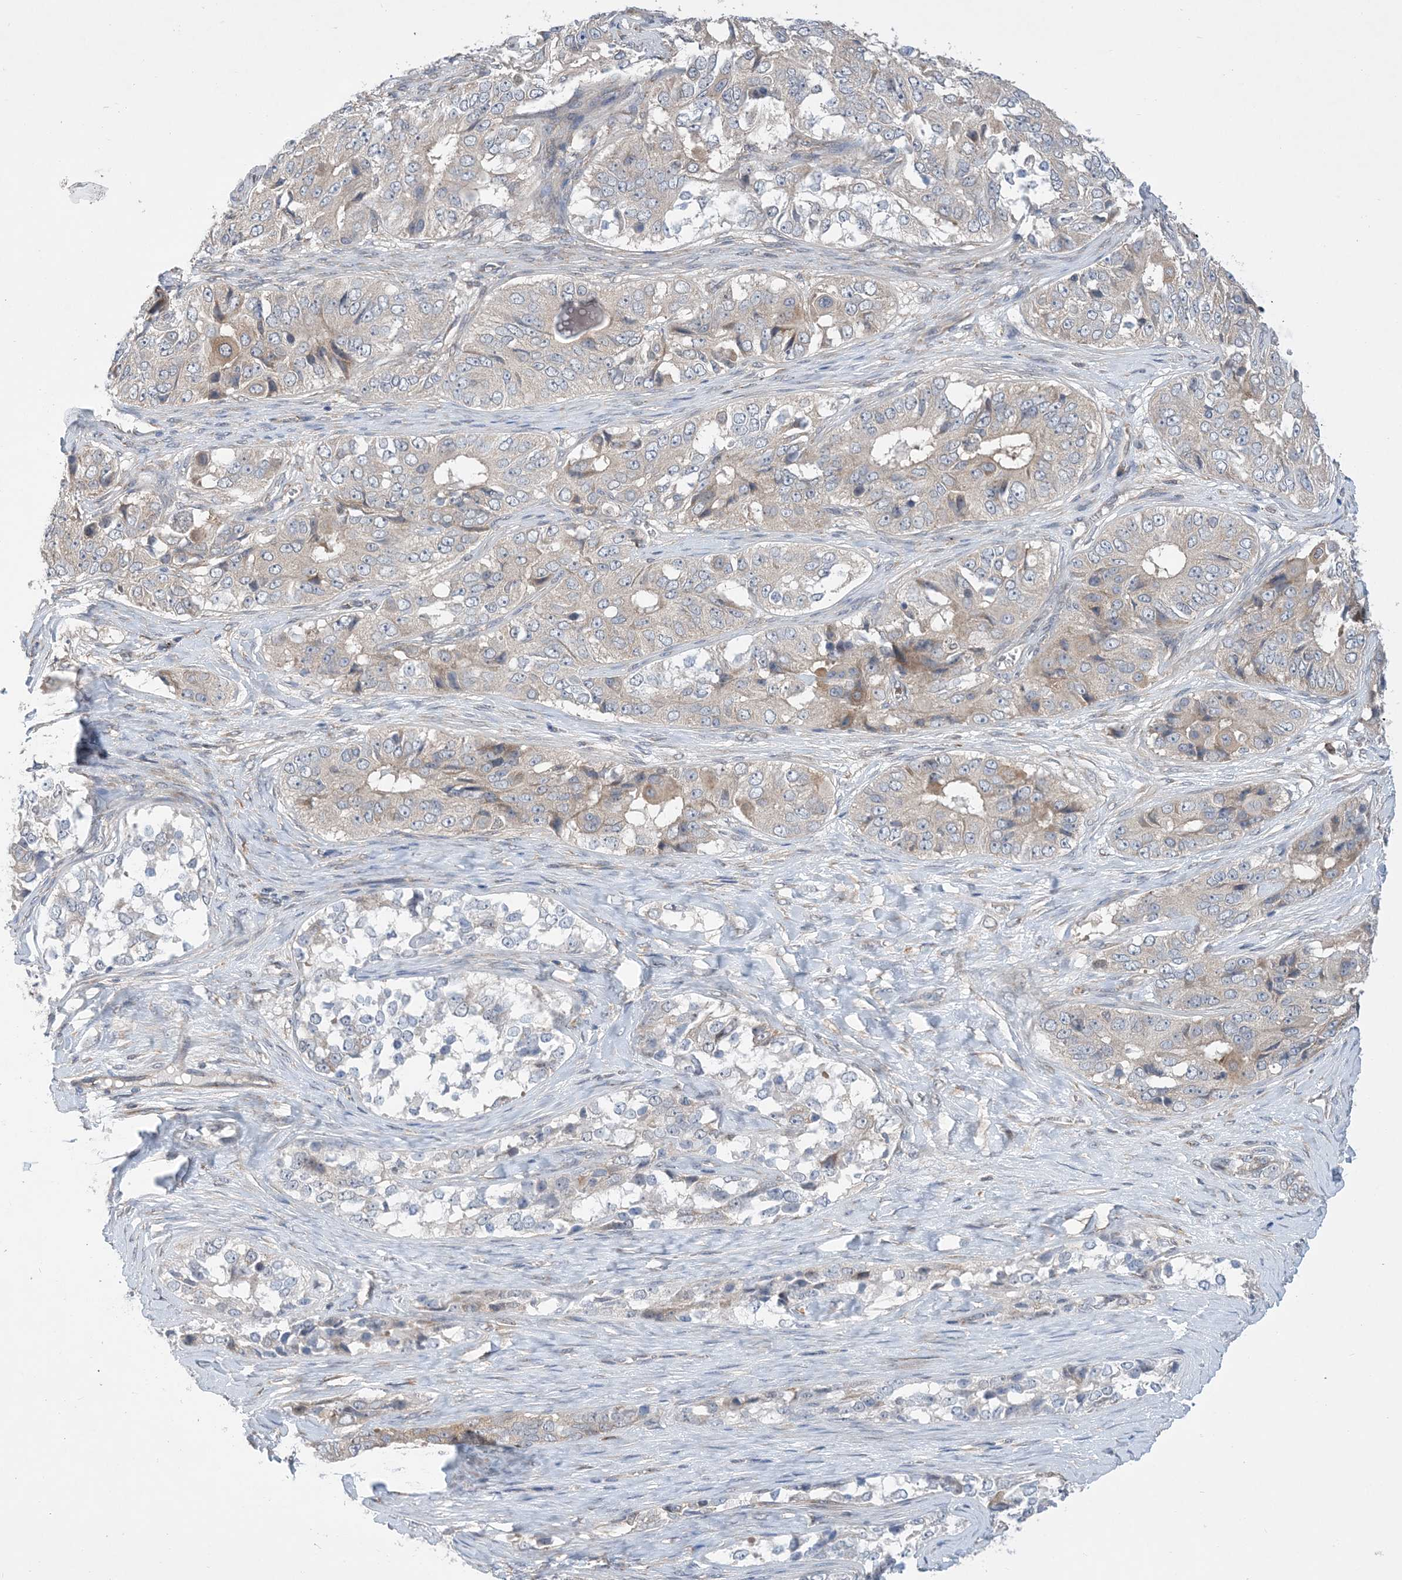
{"staining": {"intensity": "negative", "quantity": "none", "location": "none"}, "tissue": "ovarian cancer", "cell_type": "Tumor cells", "image_type": "cancer", "snomed": [{"axis": "morphology", "description": "Carcinoma, endometroid"}, {"axis": "topography", "description": "Ovary"}], "caption": "High magnification brightfield microscopy of ovarian cancer (endometroid carcinoma) stained with DAB (3,3'-diaminobenzidine) (brown) and counterstained with hematoxylin (blue): tumor cells show no significant expression. (Brightfield microscopy of DAB (3,3'-diaminobenzidine) immunohistochemistry at high magnification).", "gene": "EHBP1", "patient": {"sex": "female", "age": 51}}